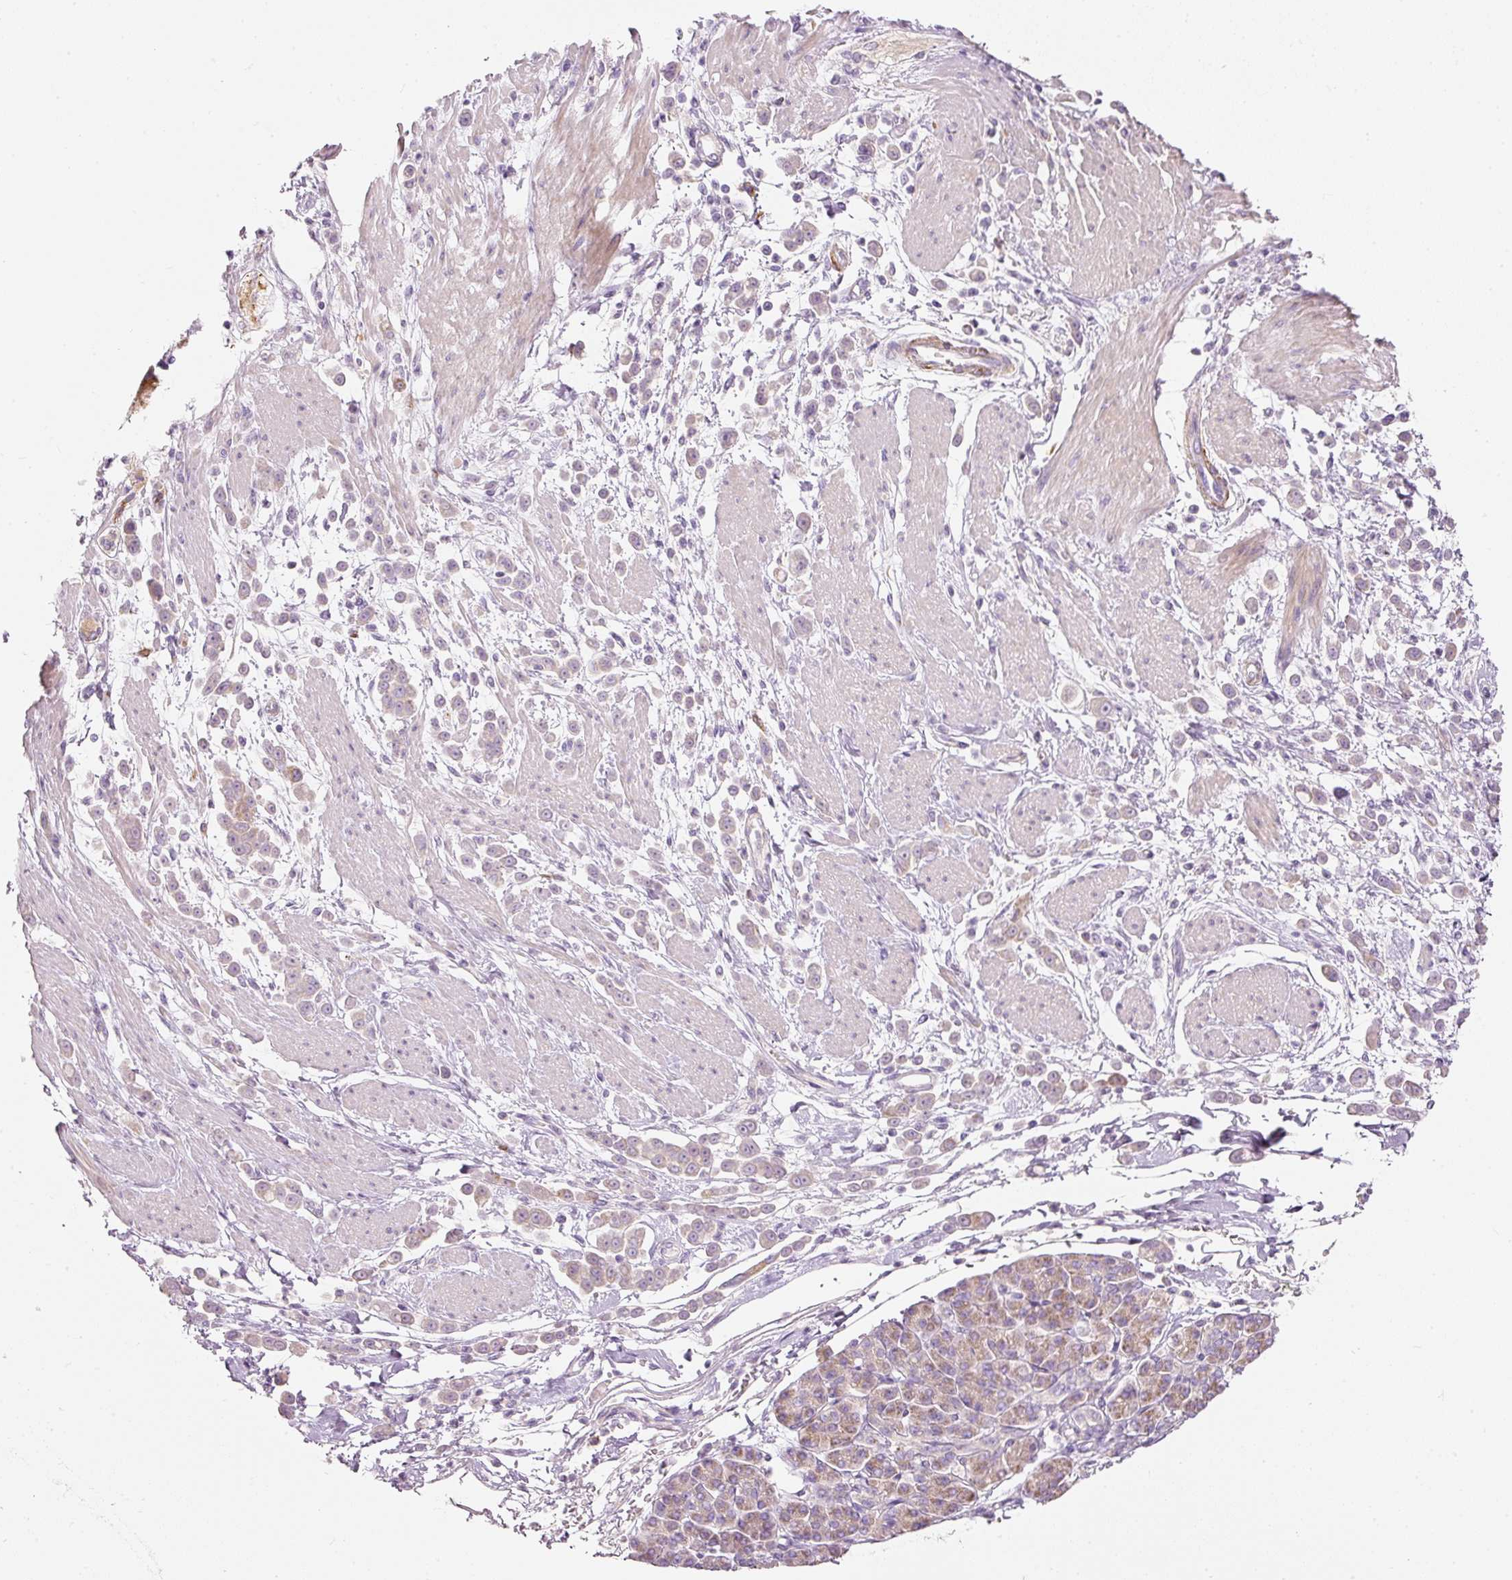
{"staining": {"intensity": "moderate", "quantity": "<25%", "location": "cytoplasmic/membranous"}, "tissue": "pancreatic cancer", "cell_type": "Tumor cells", "image_type": "cancer", "snomed": [{"axis": "morphology", "description": "Normal tissue, NOS"}, {"axis": "morphology", "description": "Adenocarcinoma, NOS"}, {"axis": "topography", "description": "Pancreas"}], "caption": "IHC of human pancreatic cancer (adenocarcinoma) reveals low levels of moderate cytoplasmic/membranous expression in approximately <25% of tumor cells.", "gene": "MTHFD2", "patient": {"sex": "female", "age": 64}}